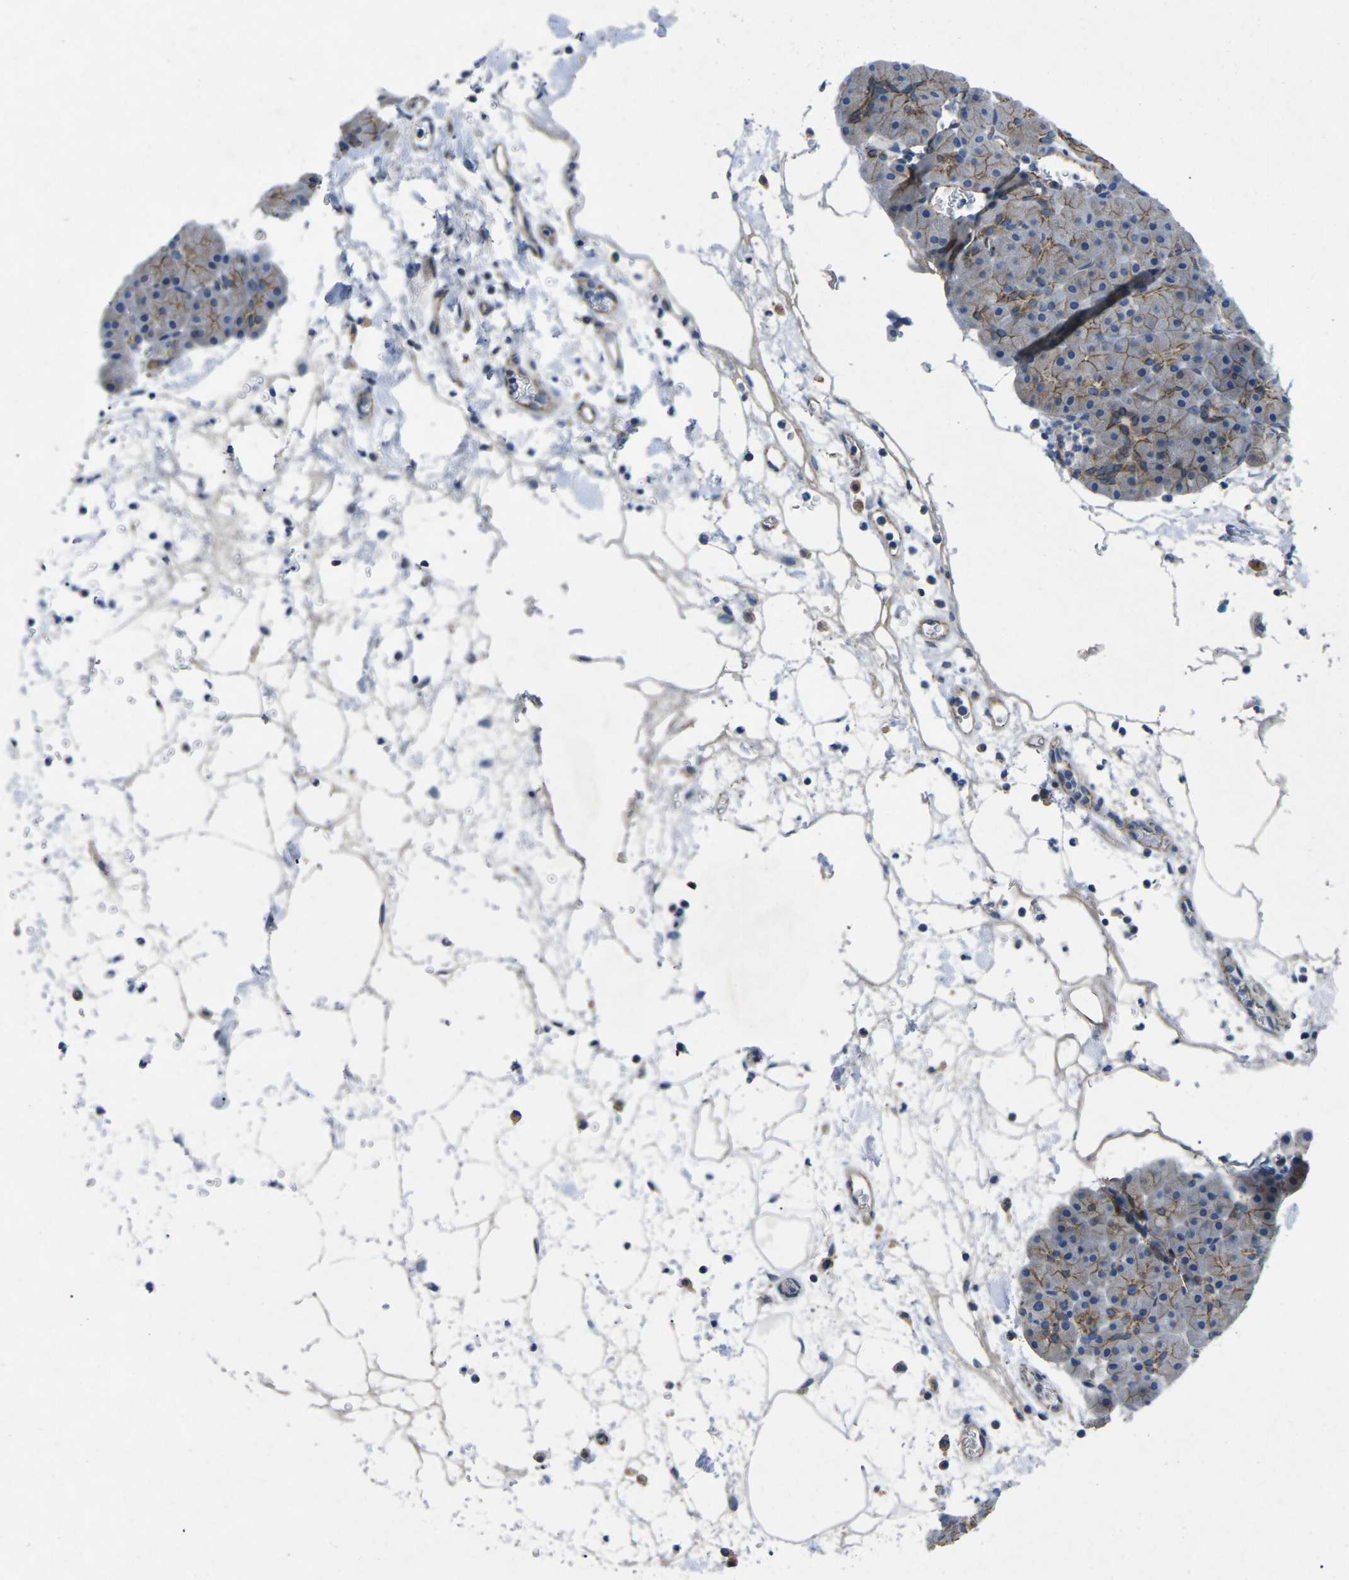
{"staining": {"intensity": "moderate", "quantity": ">75%", "location": "cytoplasmic/membranous"}, "tissue": "pancreas", "cell_type": "Exocrine glandular cells", "image_type": "normal", "snomed": [{"axis": "morphology", "description": "Normal tissue, NOS"}, {"axis": "topography", "description": "Pancreas"}], "caption": "Immunohistochemistry (IHC) micrograph of benign pancreas: human pancreas stained using immunohistochemistry (IHC) demonstrates medium levels of moderate protein expression localized specifically in the cytoplasmic/membranous of exocrine glandular cells, appearing as a cytoplasmic/membranous brown color.", "gene": "CTNND1", "patient": {"sex": "male", "age": 66}}